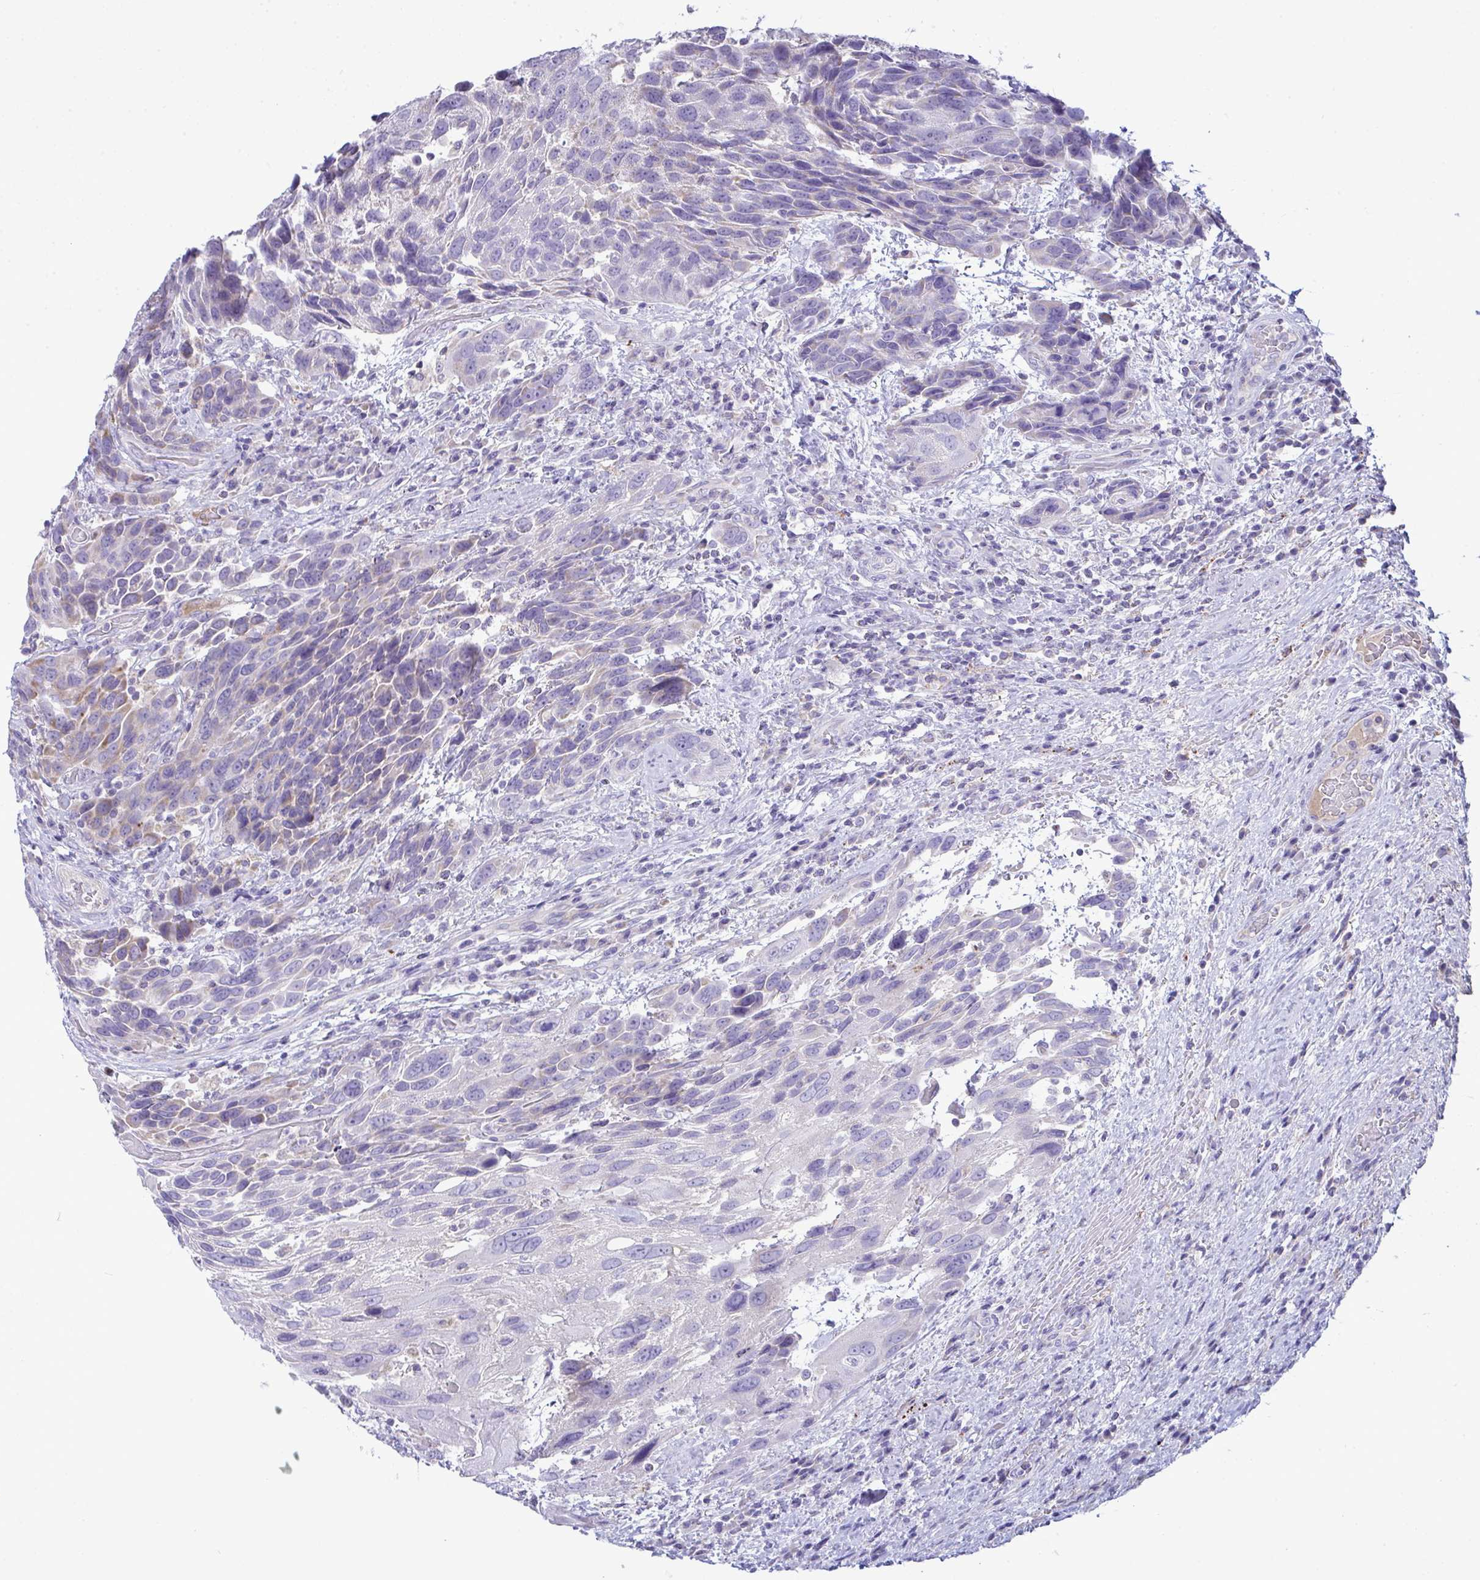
{"staining": {"intensity": "moderate", "quantity": "<25%", "location": "cytoplasmic/membranous"}, "tissue": "urothelial cancer", "cell_type": "Tumor cells", "image_type": "cancer", "snomed": [{"axis": "morphology", "description": "Urothelial carcinoma, High grade"}, {"axis": "topography", "description": "Urinary bladder"}], "caption": "Human urothelial carcinoma (high-grade) stained for a protein (brown) displays moderate cytoplasmic/membranous positive expression in approximately <25% of tumor cells.", "gene": "PLA2G12B", "patient": {"sex": "female", "age": 70}}